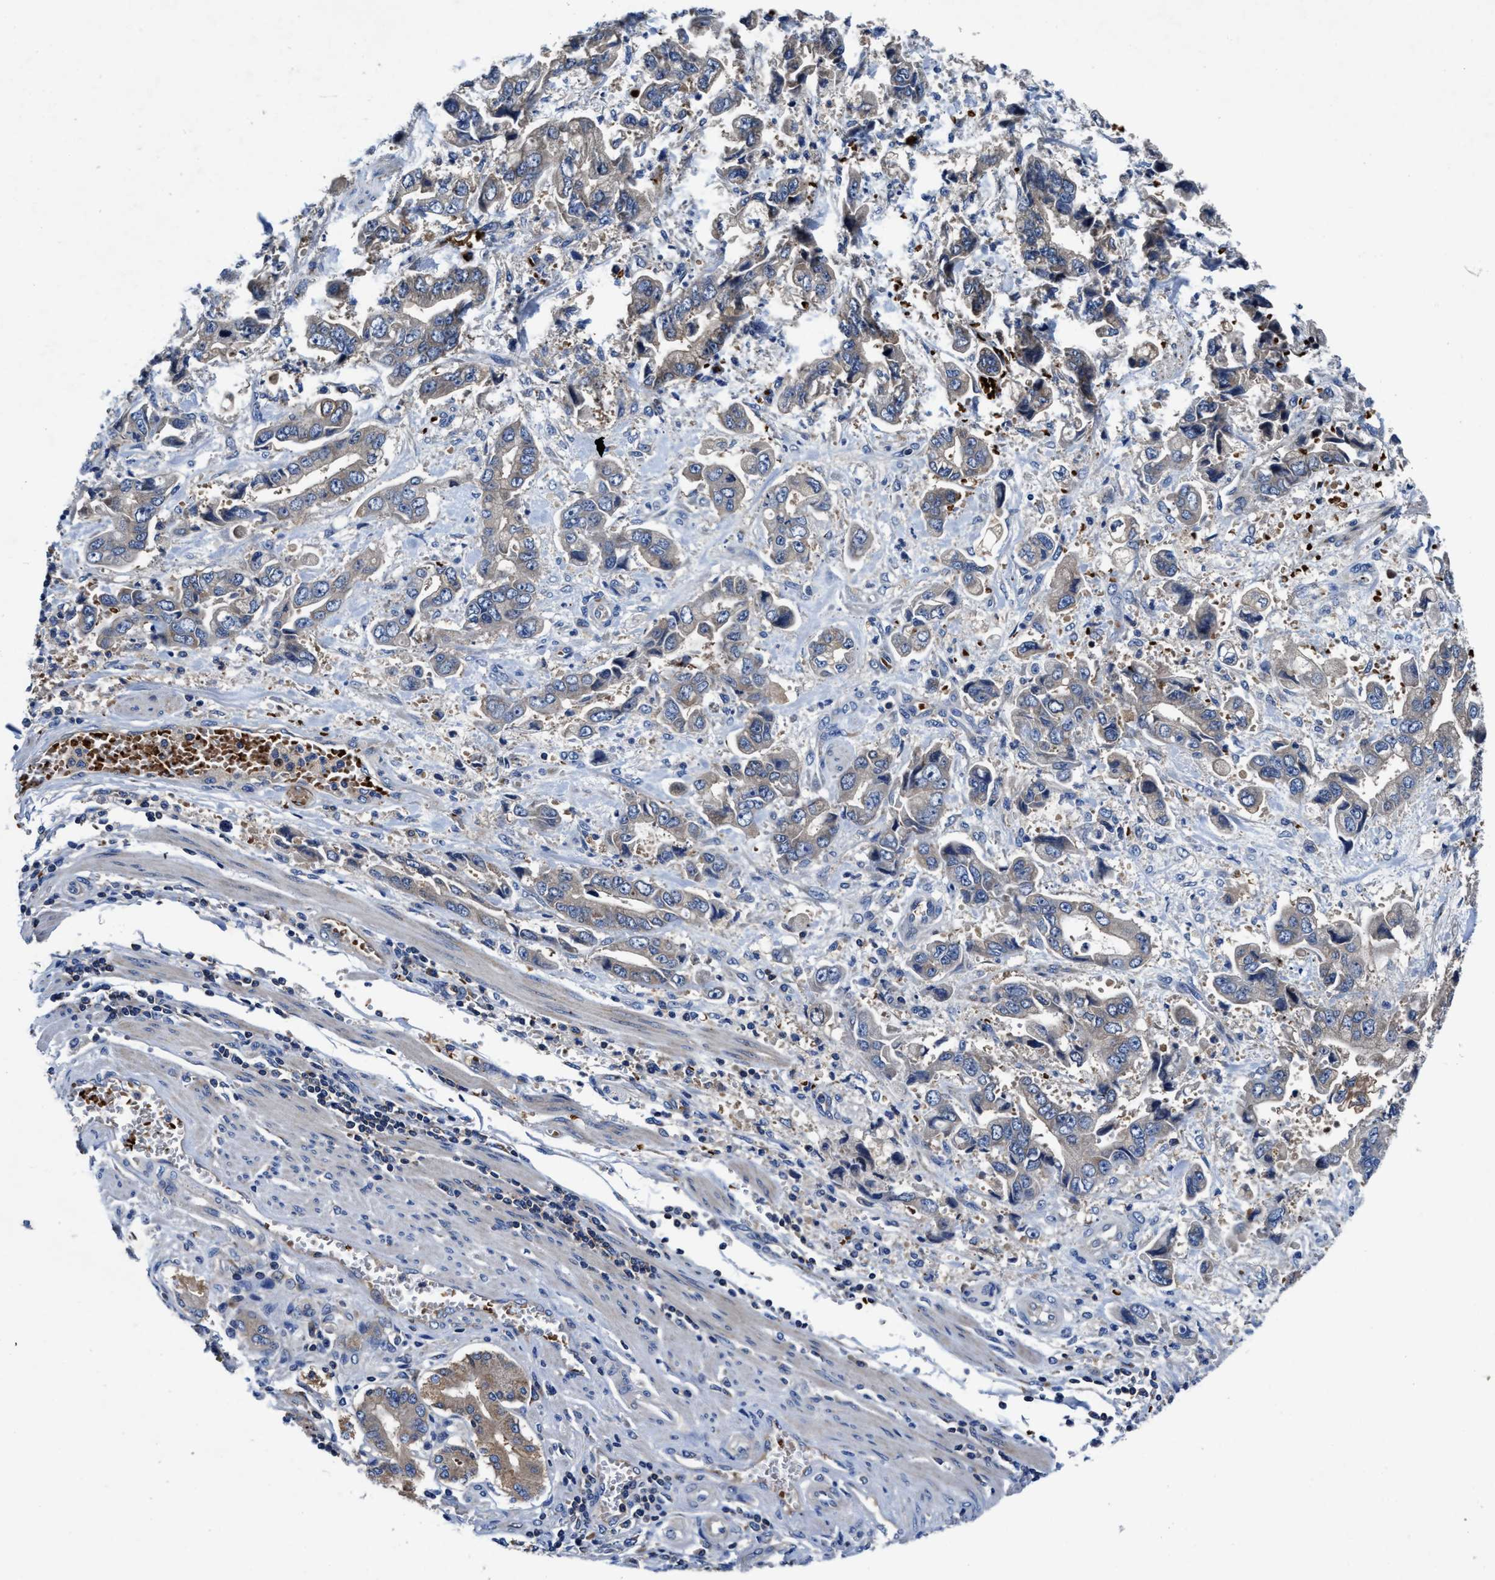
{"staining": {"intensity": "negative", "quantity": "none", "location": "none"}, "tissue": "stomach cancer", "cell_type": "Tumor cells", "image_type": "cancer", "snomed": [{"axis": "morphology", "description": "Normal tissue, NOS"}, {"axis": "morphology", "description": "Adenocarcinoma, NOS"}, {"axis": "topography", "description": "Stomach"}], "caption": "A micrograph of human stomach adenocarcinoma is negative for staining in tumor cells.", "gene": "PHLPP1", "patient": {"sex": "male", "age": 62}}